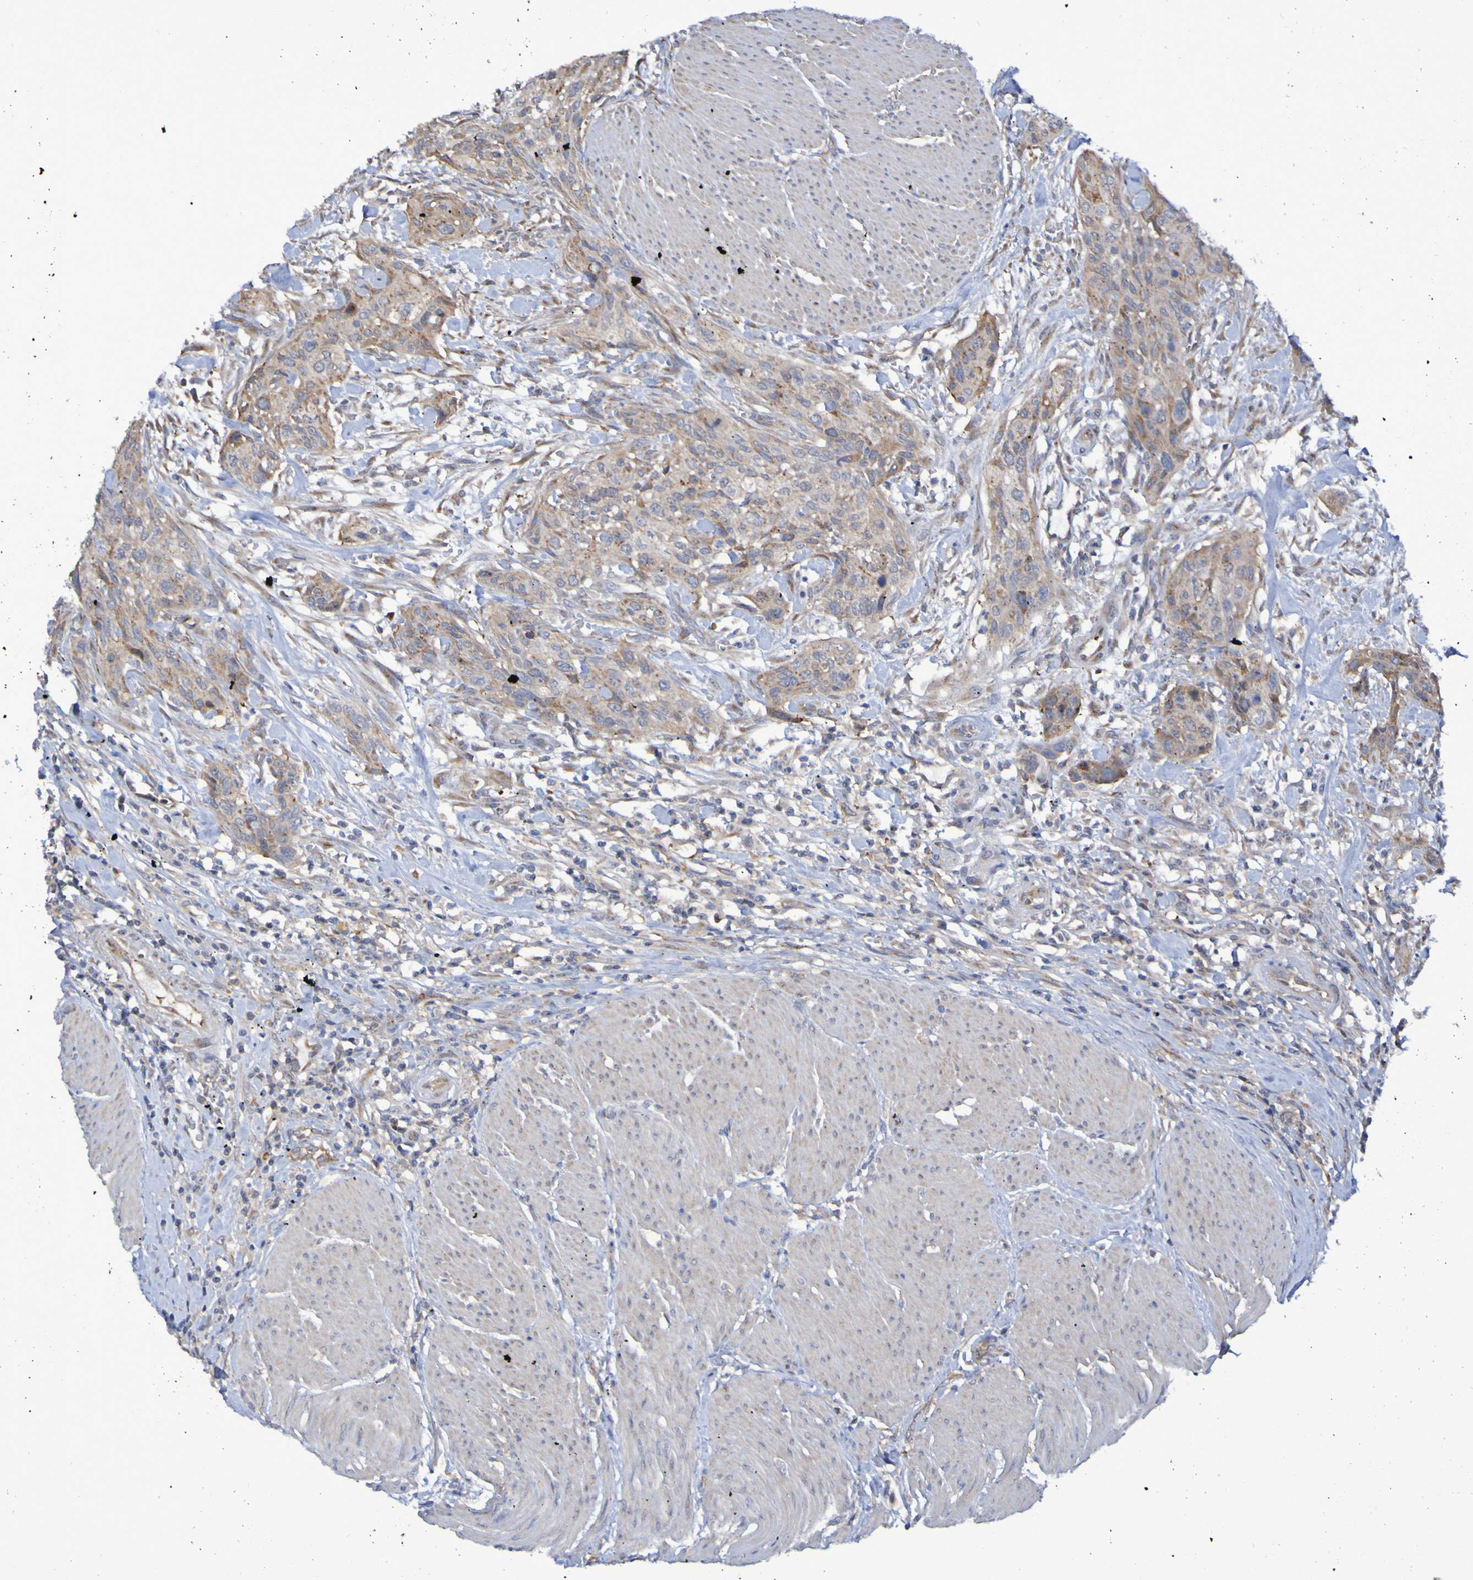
{"staining": {"intensity": "weak", "quantity": ">75%", "location": "cytoplasmic/membranous"}, "tissue": "urothelial cancer", "cell_type": "Tumor cells", "image_type": "cancer", "snomed": [{"axis": "morphology", "description": "Urothelial carcinoma, High grade"}, {"axis": "topography", "description": "Urinary bladder"}], "caption": "Protein expression analysis of human urothelial cancer reveals weak cytoplasmic/membranous expression in approximately >75% of tumor cells.", "gene": "LMBRD2", "patient": {"sex": "male", "age": 35}}